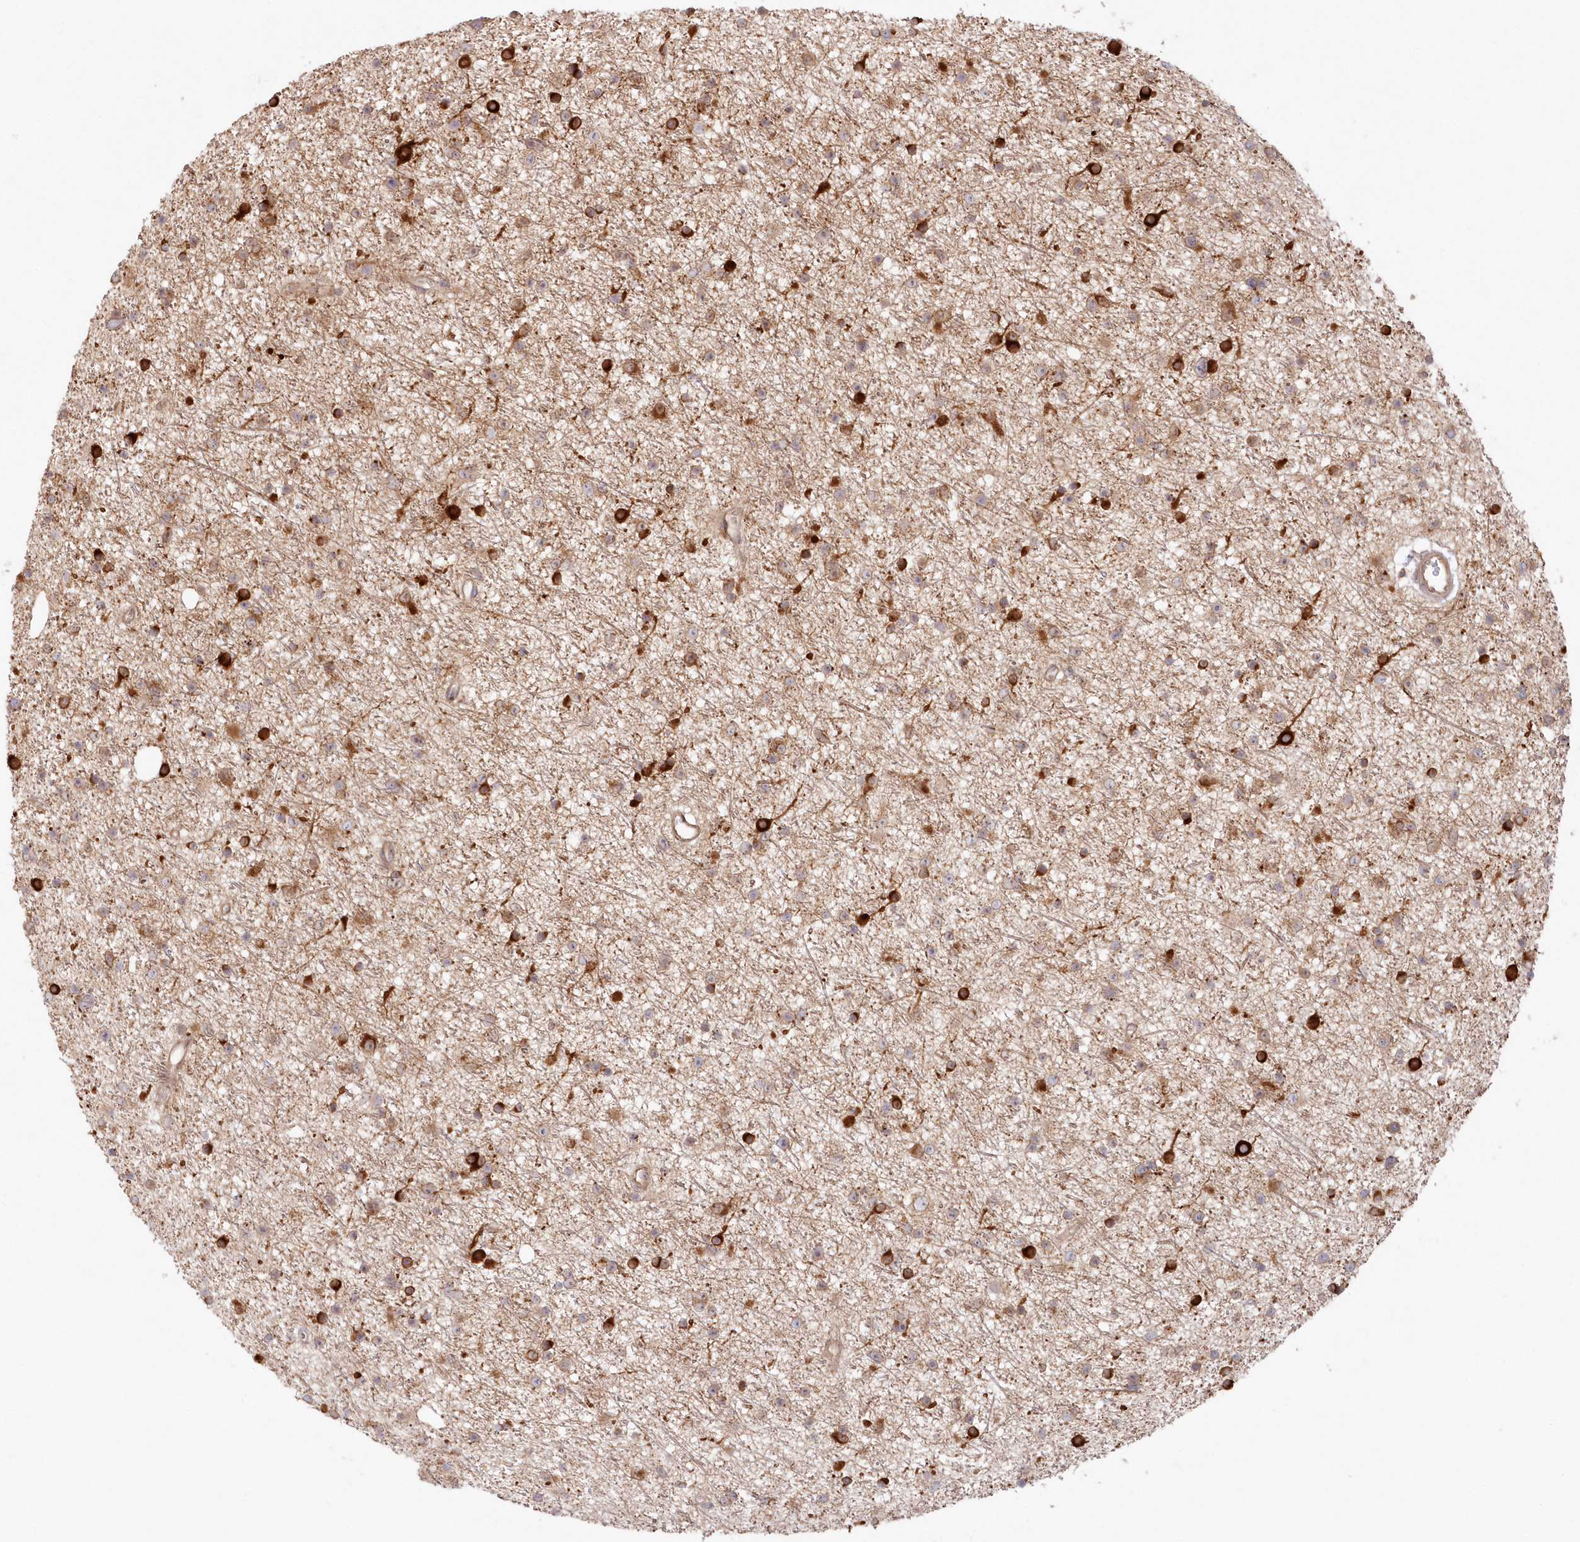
{"staining": {"intensity": "weak", "quantity": "25%-75%", "location": "cytoplasmic/membranous"}, "tissue": "glioma", "cell_type": "Tumor cells", "image_type": "cancer", "snomed": [{"axis": "morphology", "description": "Glioma, malignant, Low grade"}, {"axis": "topography", "description": "Cerebral cortex"}], "caption": "Immunohistochemical staining of glioma displays low levels of weak cytoplasmic/membranous protein staining in about 25%-75% of tumor cells. (IHC, brightfield microscopy, high magnification).", "gene": "GBE1", "patient": {"sex": "female", "age": 39}}